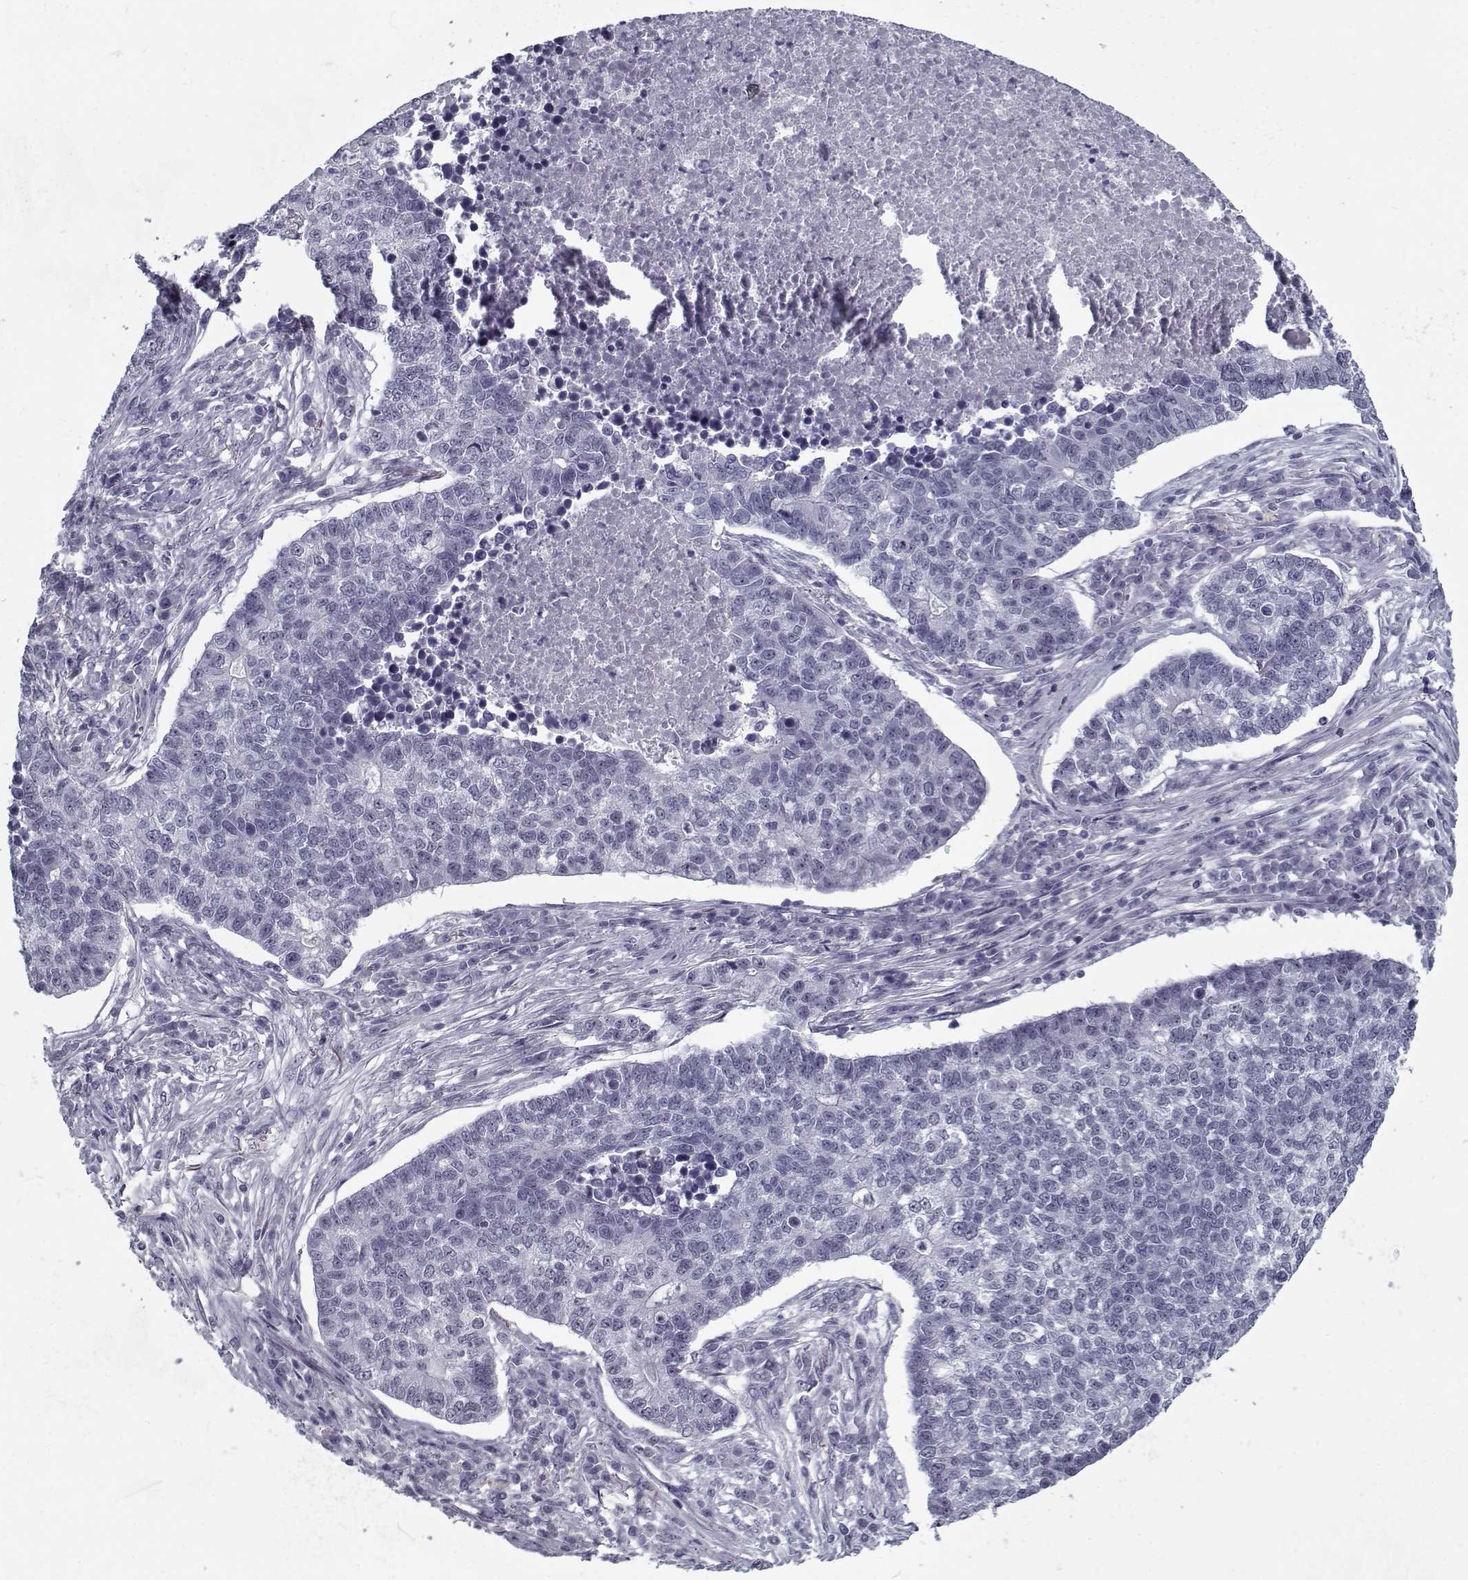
{"staining": {"intensity": "negative", "quantity": "none", "location": "none"}, "tissue": "lung cancer", "cell_type": "Tumor cells", "image_type": "cancer", "snomed": [{"axis": "morphology", "description": "Adenocarcinoma, NOS"}, {"axis": "topography", "description": "Lung"}], "caption": "Adenocarcinoma (lung) stained for a protein using immunohistochemistry (IHC) demonstrates no expression tumor cells.", "gene": "RNF32", "patient": {"sex": "male", "age": 57}}